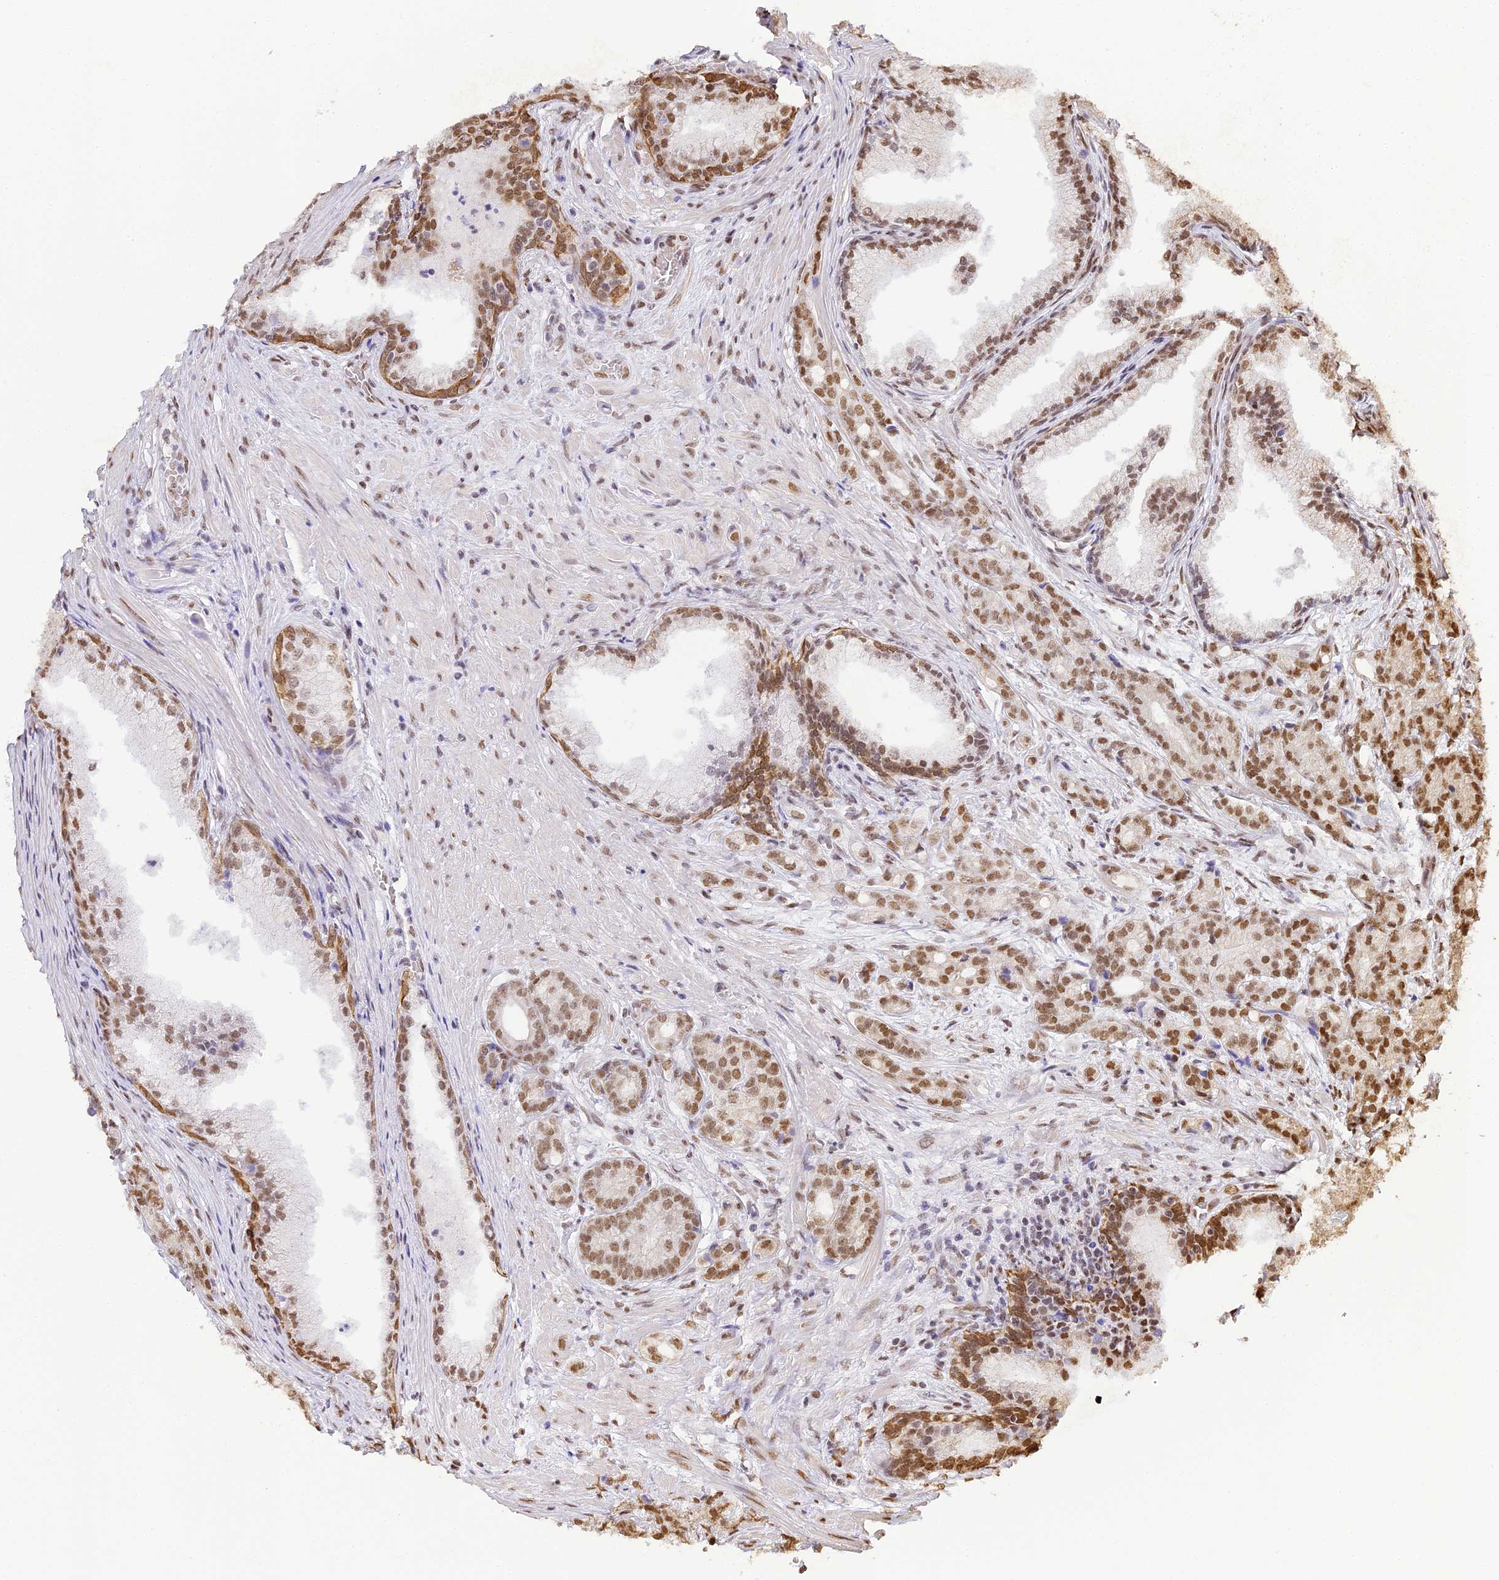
{"staining": {"intensity": "moderate", "quantity": ">75%", "location": "nuclear"}, "tissue": "prostate cancer", "cell_type": "Tumor cells", "image_type": "cancer", "snomed": [{"axis": "morphology", "description": "Adenocarcinoma, Low grade"}, {"axis": "topography", "description": "Prostate"}], "caption": "An IHC photomicrograph of neoplastic tissue is shown. Protein staining in brown highlights moderate nuclear positivity in adenocarcinoma (low-grade) (prostate) within tumor cells.", "gene": "HNRNPA1", "patient": {"sex": "male", "age": 71}}